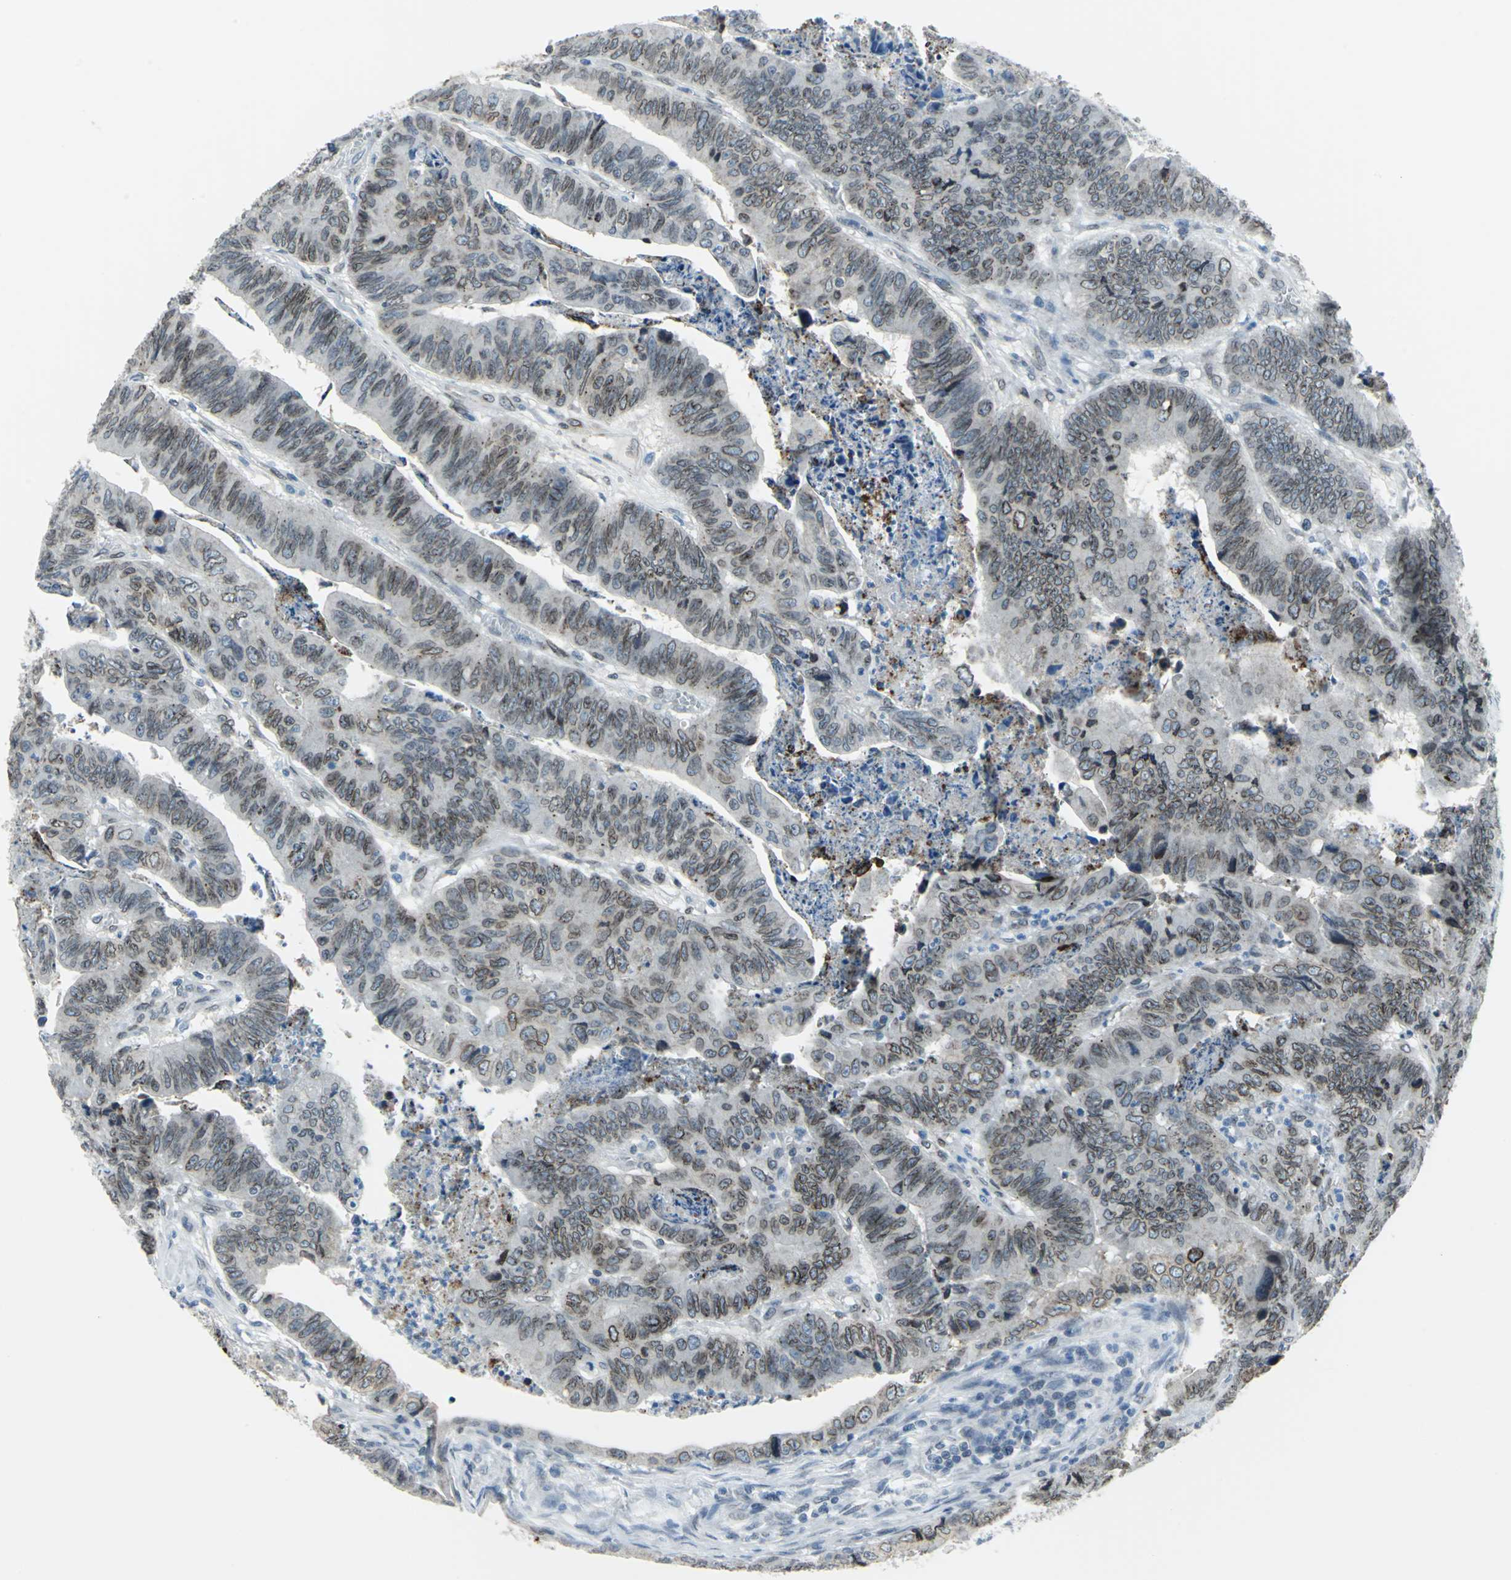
{"staining": {"intensity": "weak", "quantity": "25%-75%", "location": "cytoplasmic/membranous,nuclear"}, "tissue": "stomach cancer", "cell_type": "Tumor cells", "image_type": "cancer", "snomed": [{"axis": "morphology", "description": "Adenocarcinoma, NOS"}, {"axis": "topography", "description": "Stomach, lower"}], "caption": "Immunohistochemical staining of stomach adenocarcinoma exhibits low levels of weak cytoplasmic/membranous and nuclear positivity in about 25%-75% of tumor cells. (brown staining indicates protein expression, while blue staining denotes nuclei).", "gene": "SNUPN", "patient": {"sex": "male", "age": 77}}